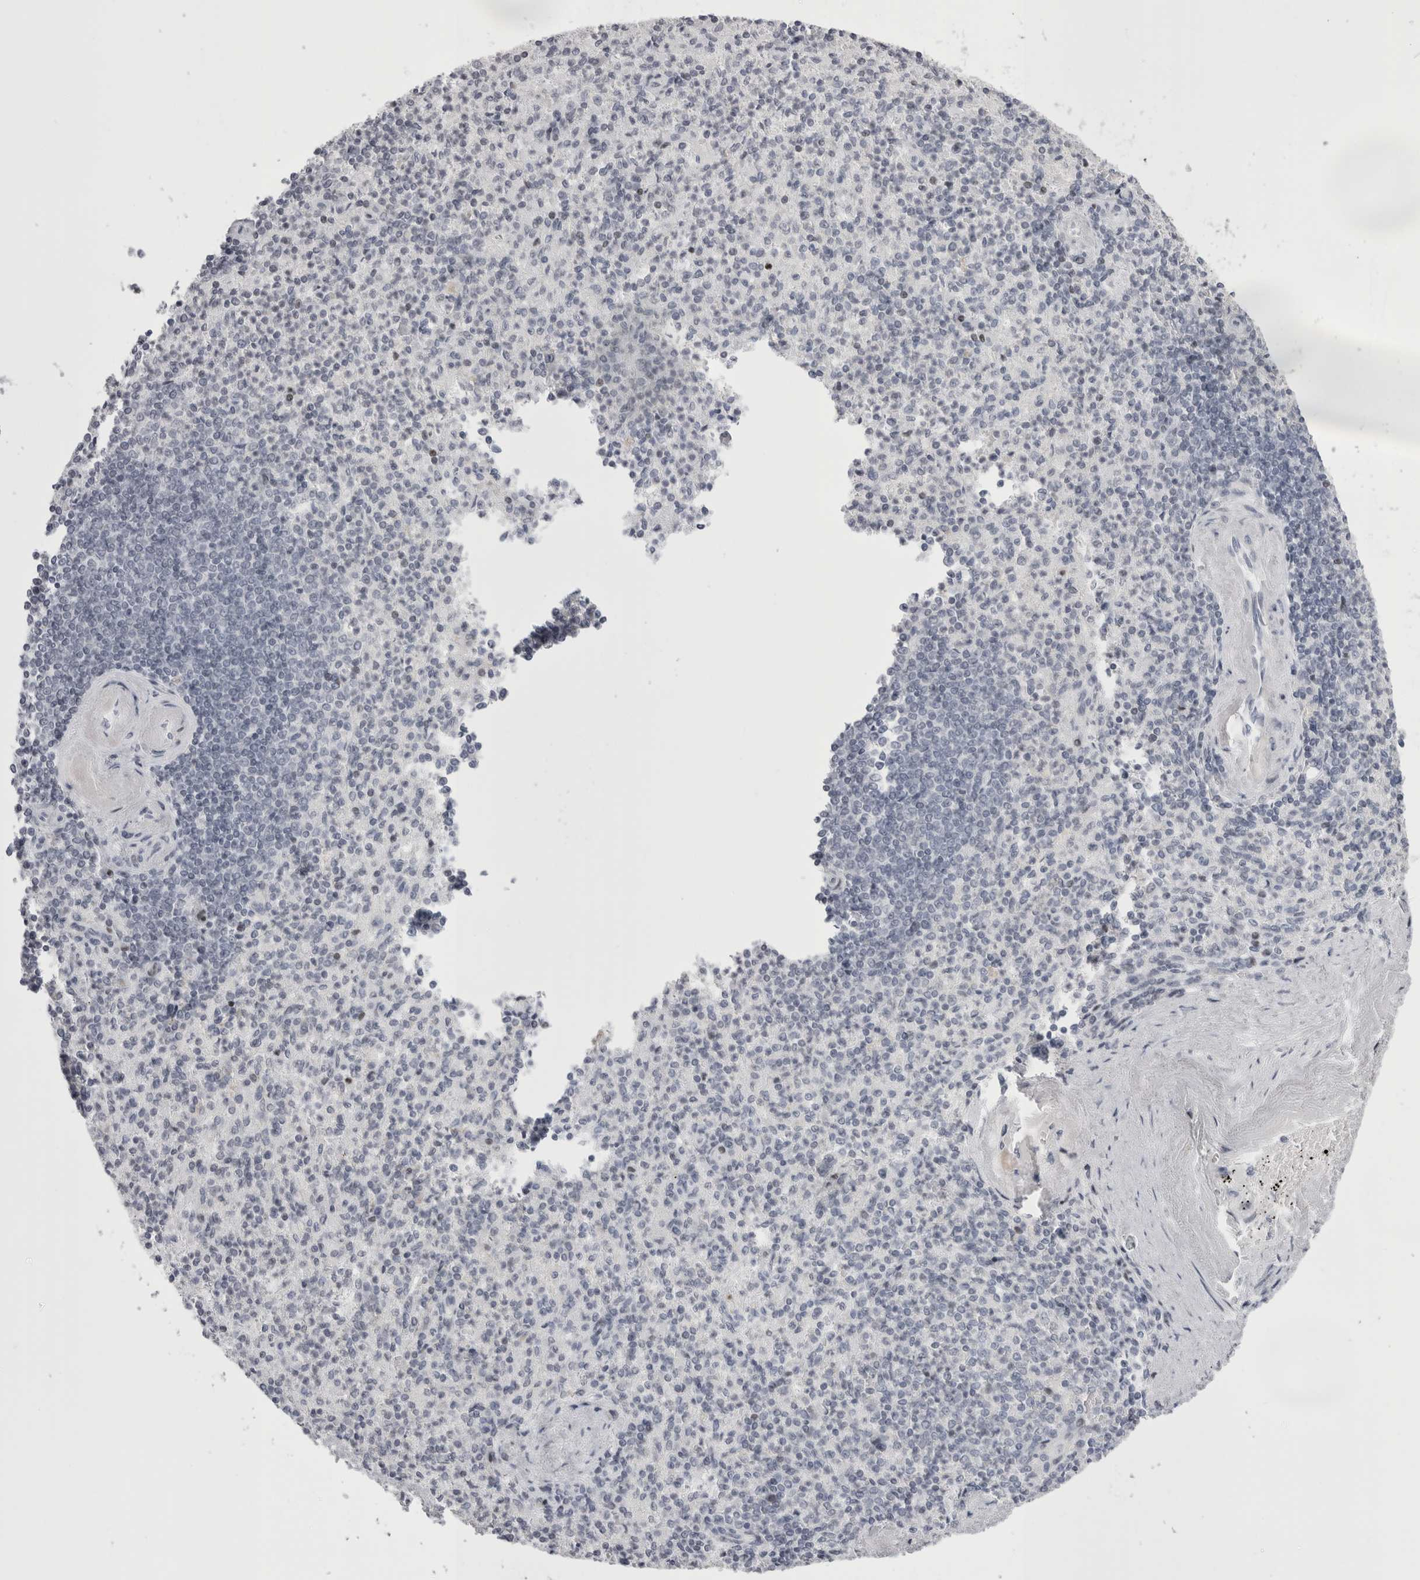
{"staining": {"intensity": "negative", "quantity": "none", "location": "none"}, "tissue": "spleen", "cell_type": "Cells in red pulp", "image_type": "normal", "snomed": [{"axis": "morphology", "description": "Normal tissue, NOS"}, {"axis": "topography", "description": "Spleen"}], "caption": "High magnification brightfield microscopy of unremarkable spleen stained with DAB (3,3'-diaminobenzidine) (brown) and counterstained with hematoxylin (blue): cells in red pulp show no significant expression. (Brightfield microscopy of DAB immunohistochemistry at high magnification).", "gene": "FNDC8", "patient": {"sex": "female", "age": 74}}